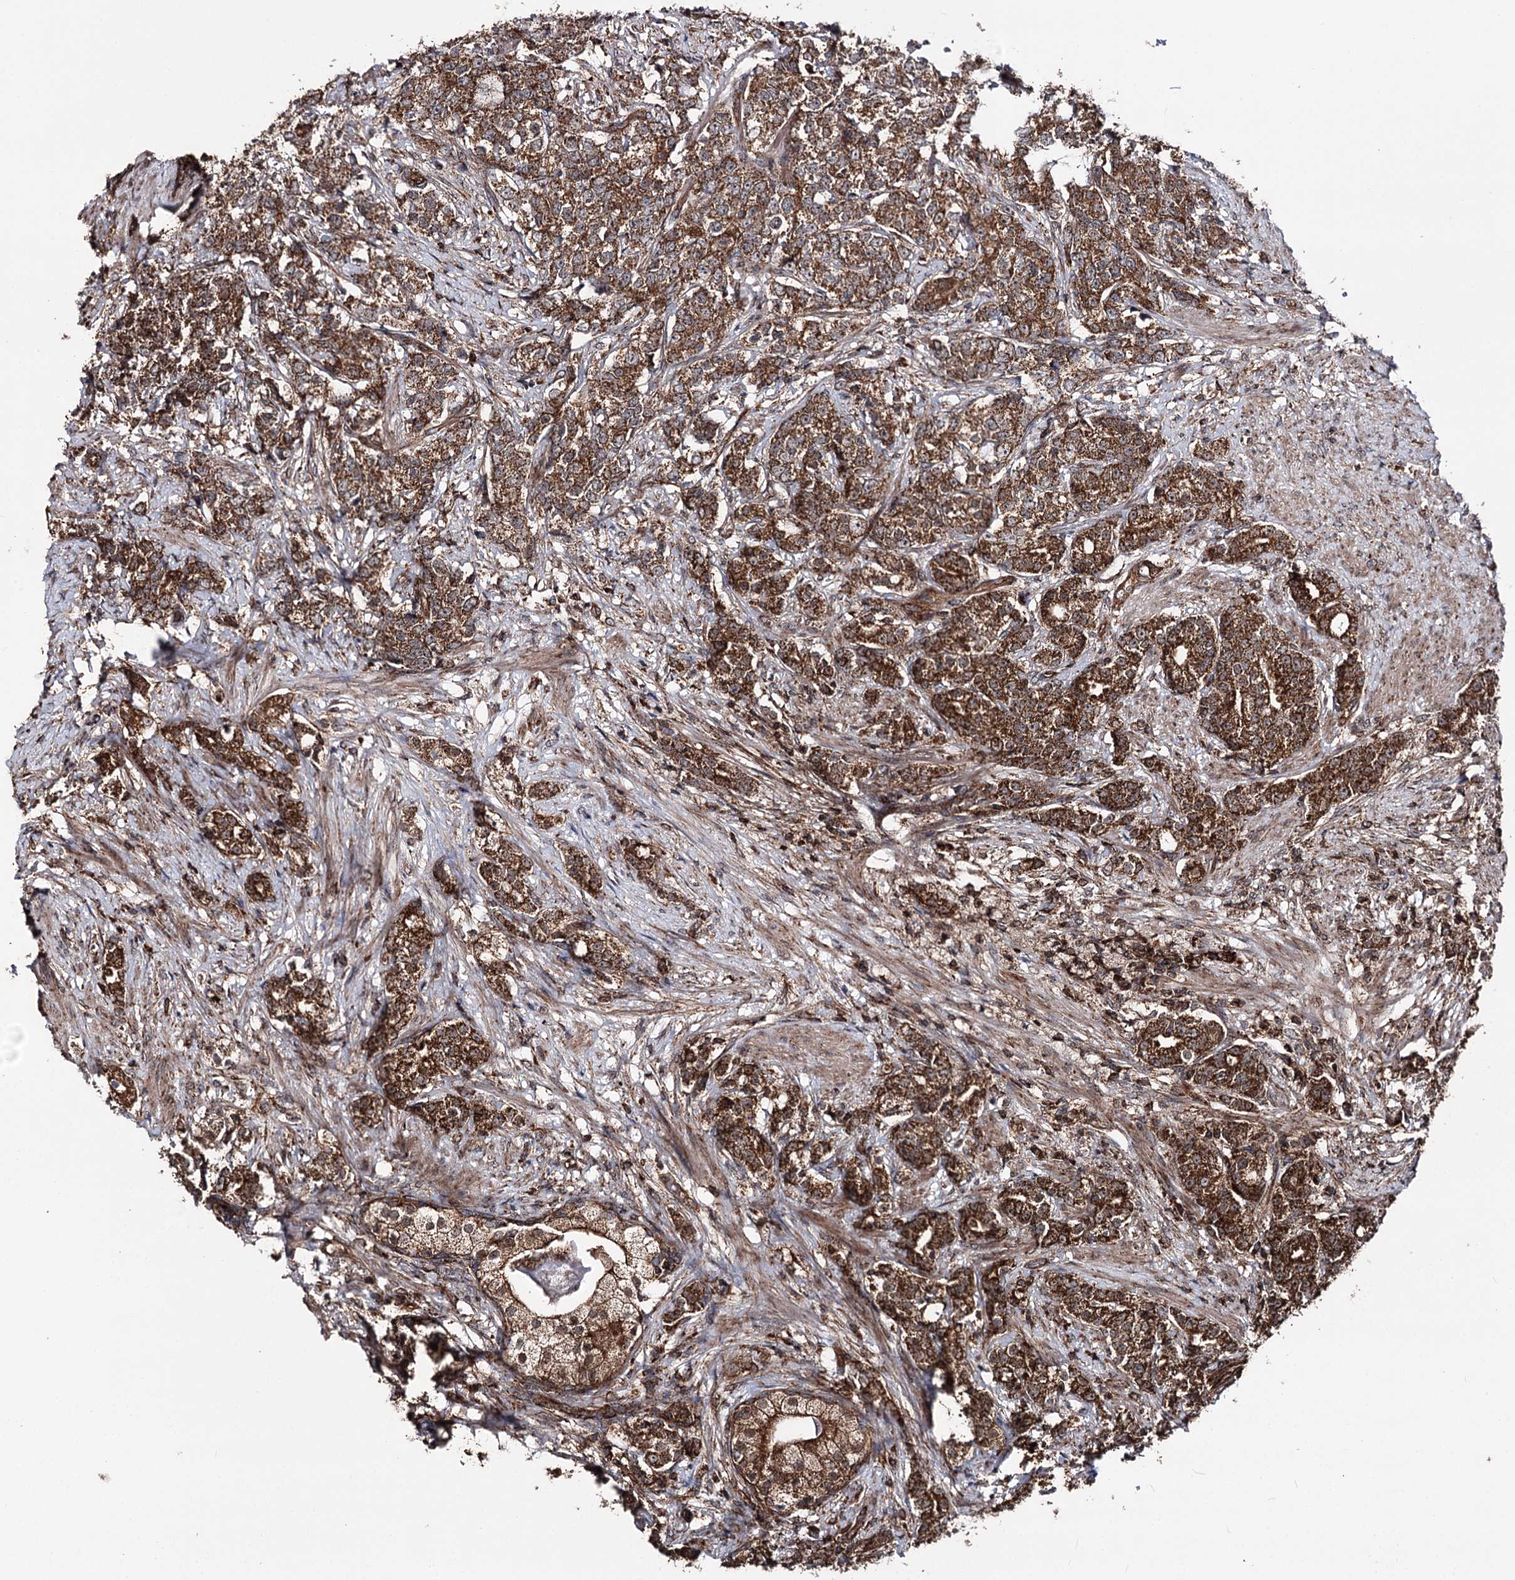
{"staining": {"intensity": "strong", "quantity": ">75%", "location": "cytoplasmic/membranous"}, "tissue": "prostate cancer", "cell_type": "Tumor cells", "image_type": "cancer", "snomed": [{"axis": "morphology", "description": "Adenocarcinoma, High grade"}, {"axis": "topography", "description": "Prostate"}], "caption": "Protein expression analysis of adenocarcinoma (high-grade) (prostate) displays strong cytoplasmic/membranous expression in about >75% of tumor cells.", "gene": "FGFR1OP2", "patient": {"sex": "male", "age": 69}}